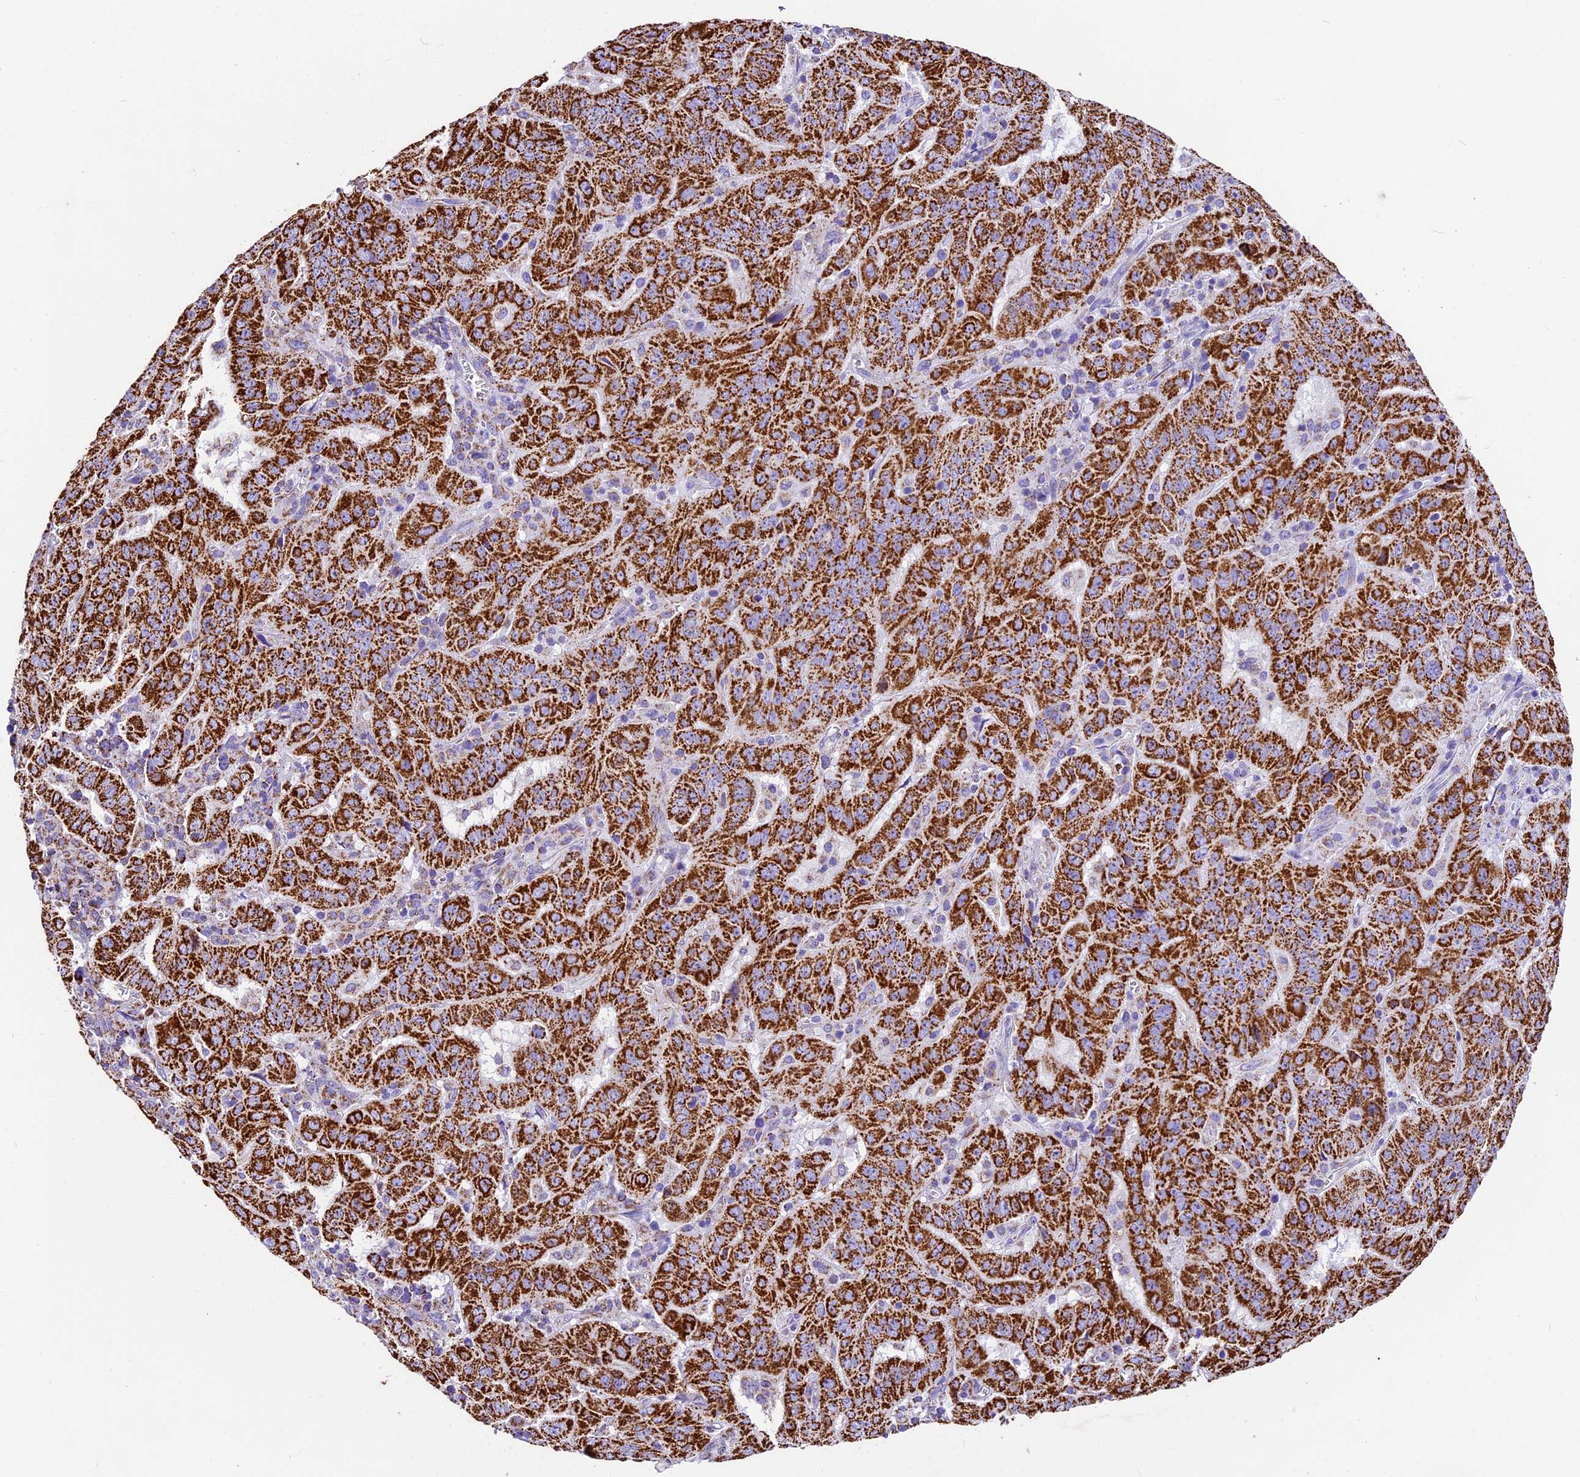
{"staining": {"intensity": "strong", "quantity": ">75%", "location": "cytoplasmic/membranous"}, "tissue": "pancreatic cancer", "cell_type": "Tumor cells", "image_type": "cancer", "snomed": [{"axis": "morphology", "description": "Adenocarcinoma, NOS"}, {"axis": "topography", "description": "Pancreas"}], "caption": "Immunohistochemistry staining of adenocarcinoma (pancreatic), which displays high levels of strong cytoplasmic/membranous staining in about >75% of tumor cells indicating strong cytoplasmic/membranous protein staining. The staining was performed using DAB (3,3'-diaminobenzidine) (brown) for protein detection and nuclei were counterstained in hematoxylin (blue).", "gene": "DCAF5", "patient": {"sex": "male", "age": 63}}